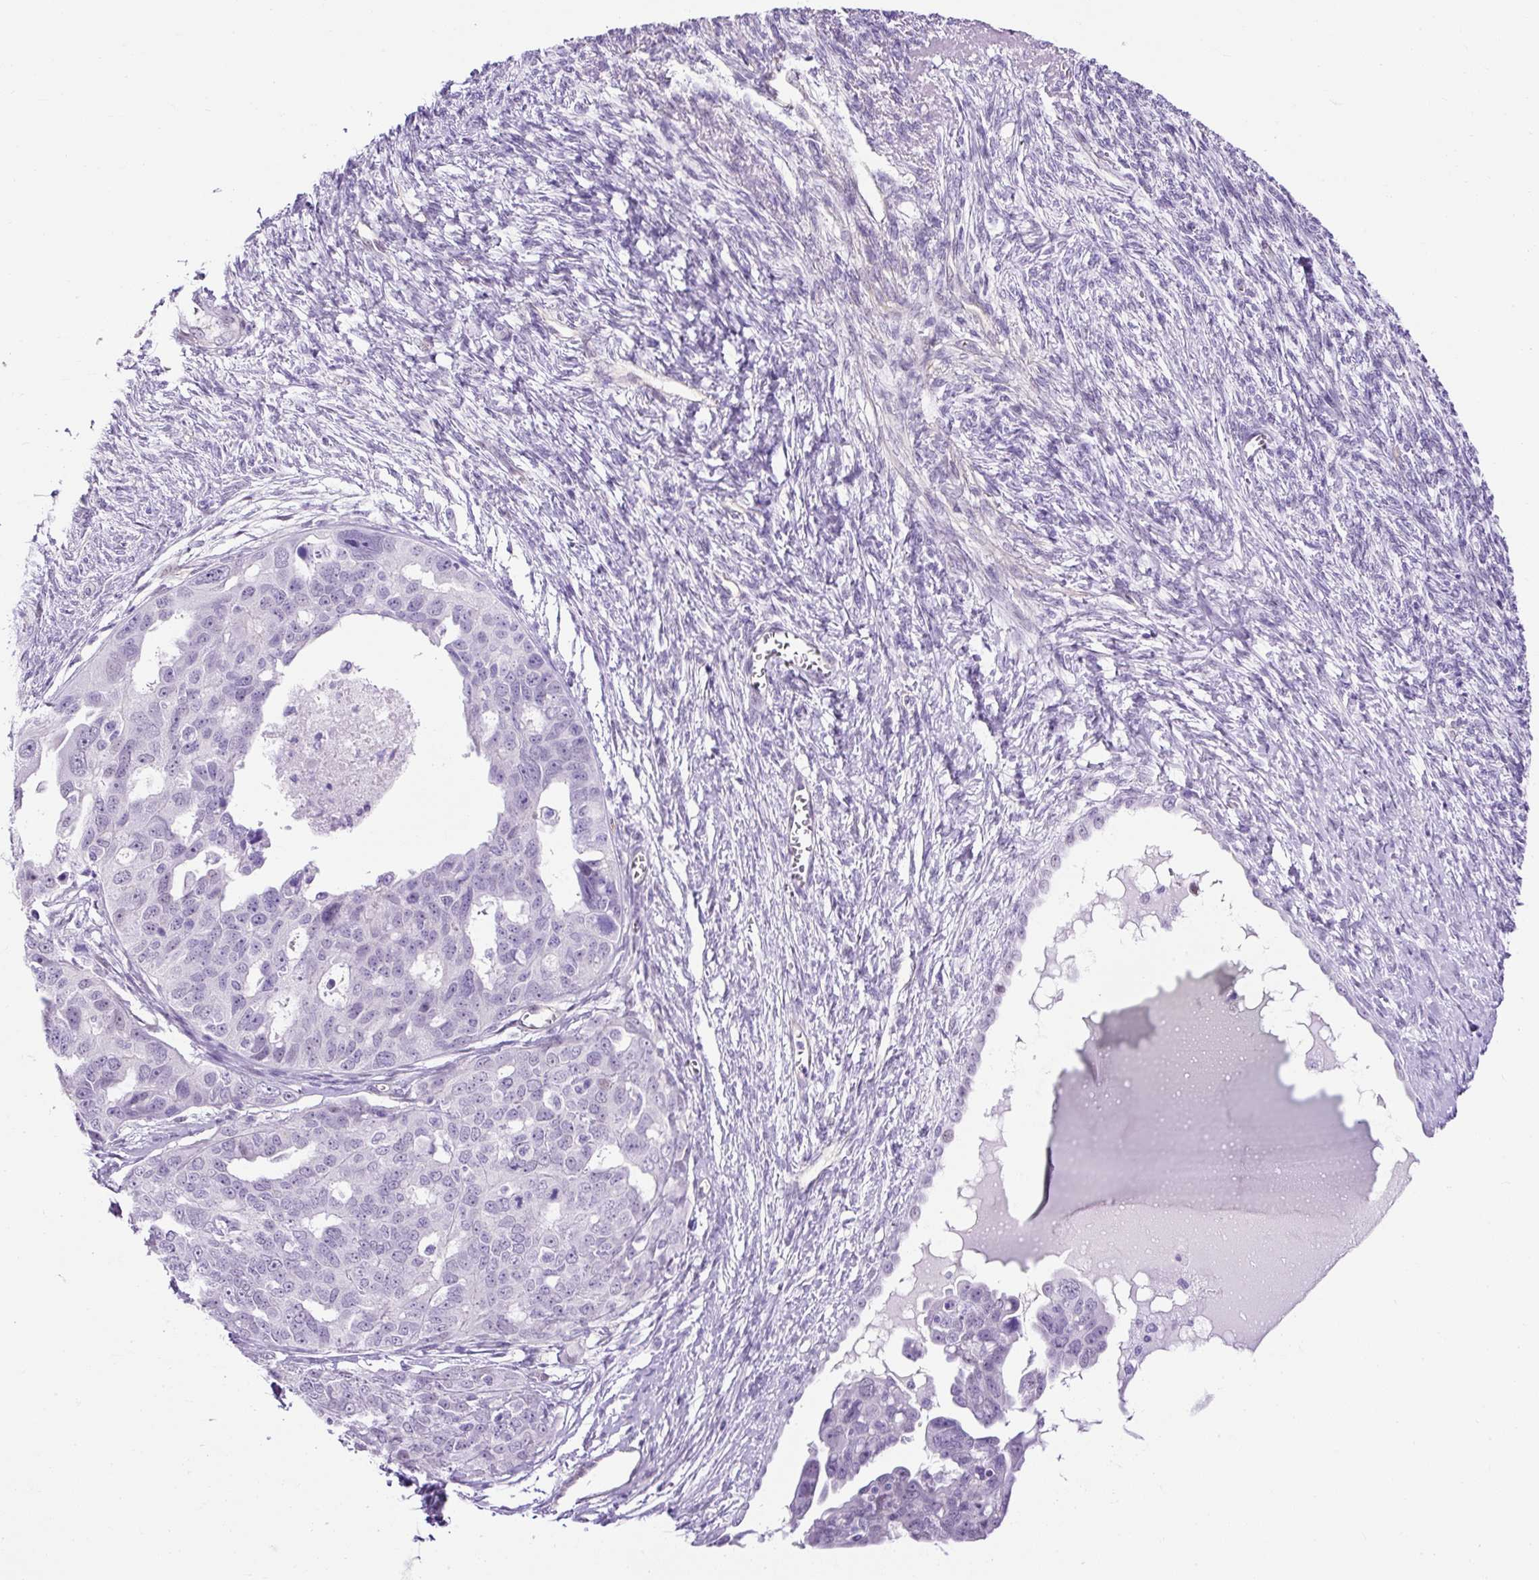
{"staining": {"intensity": "negative", "quantity": "none", "location": "none"}, "tissue": "ovarian cancer", "cell_type": "Tumor cells", "image_type": "cancer", "snomed": [{"axis": "morphology", "description": "Carcinoma, endometroid"}, {"axis": "topography", "description": "Ovary"}], "caption": "High power microscopy histopathology image of an immunohistochemistry histopathology image of ovarian cancer, revealing no significant staining in tumor cells.", "gene": "KRT12", "patient": {"sex": "female", "age": 70}}